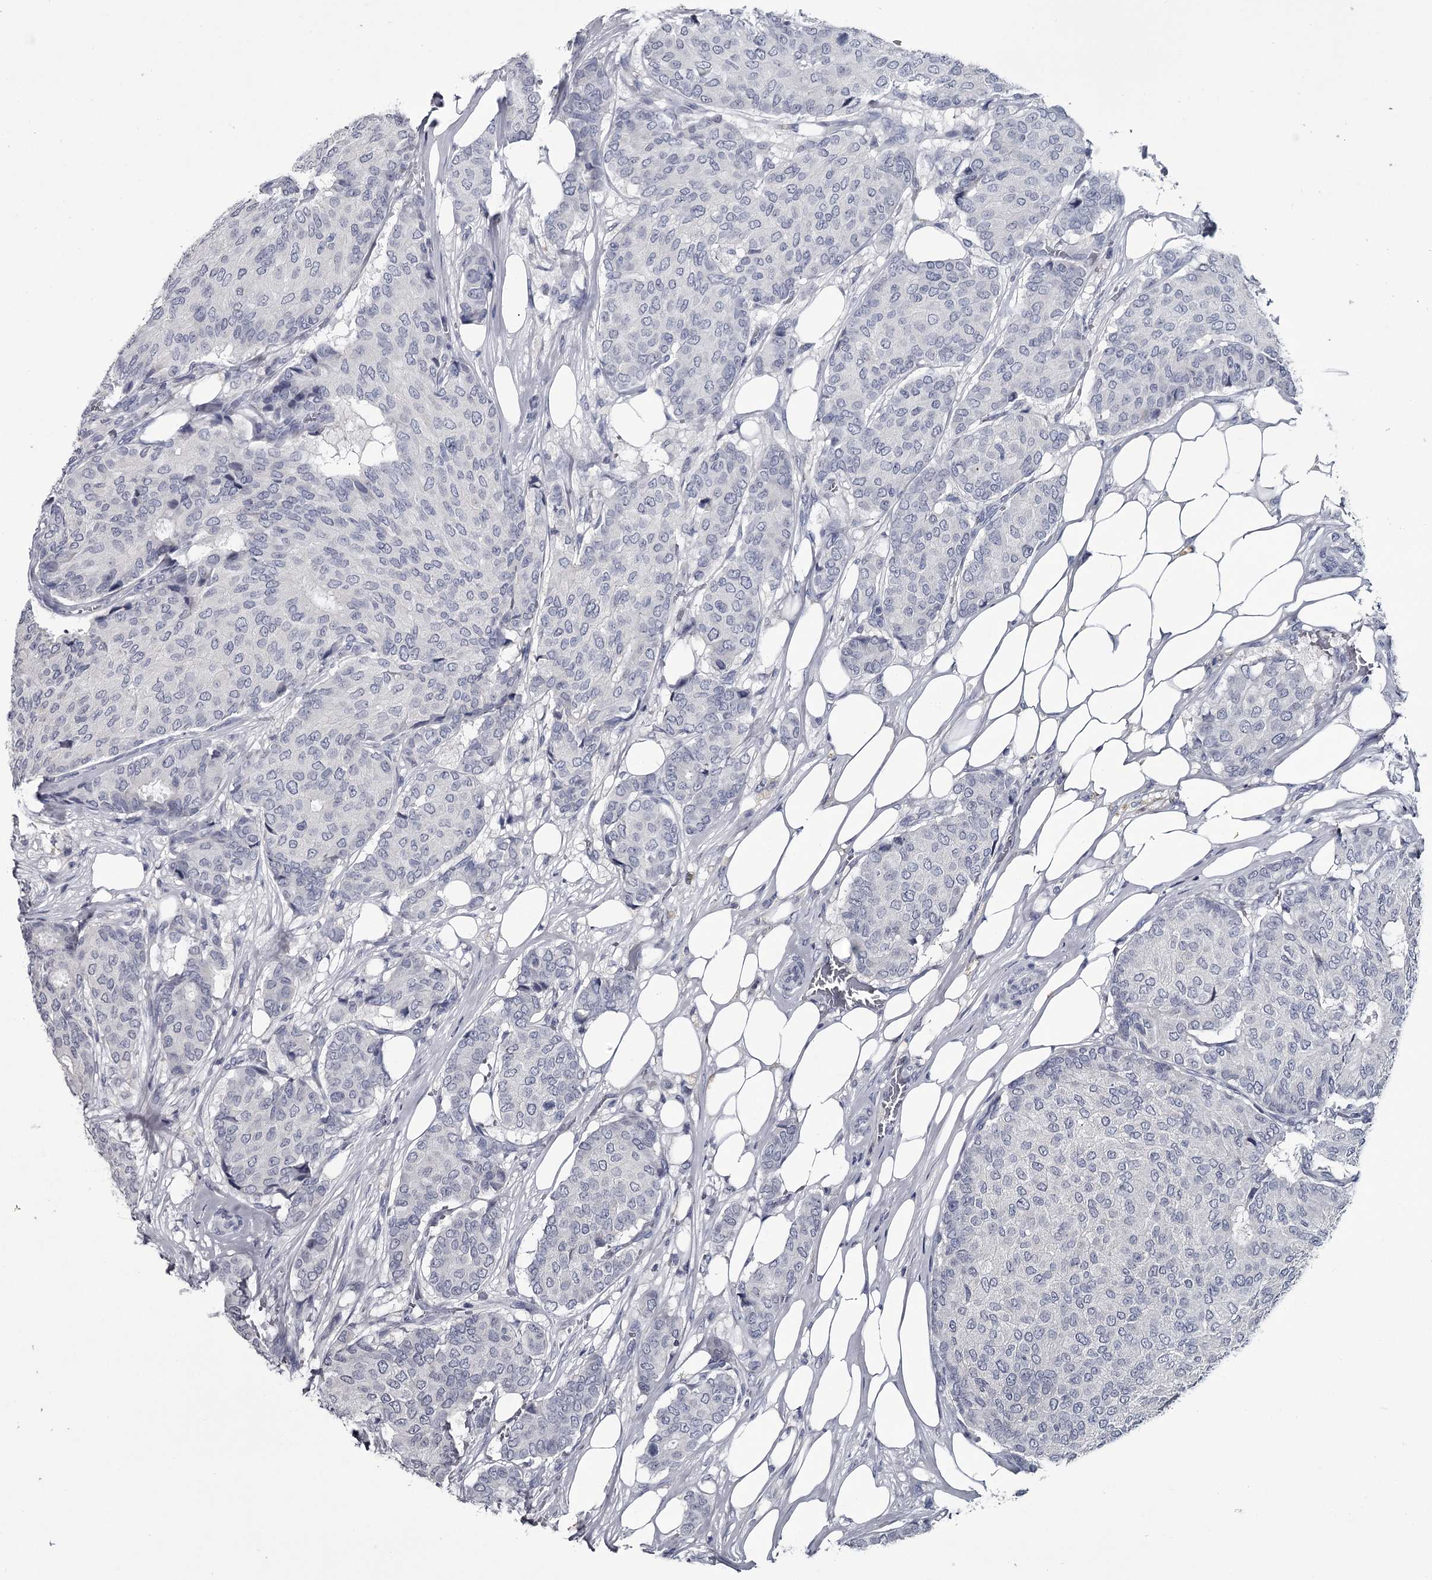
{"staining": {"intensity": "negative", "quantity": "none", "location": "none"}, "tissue": "breast cancer", "cell_type": "Tumor cells", "image_type": "cancer", "snomed": [{"axis": "morphology", "description": "Duct carcinoma"}, {"axis": "topography", "description": "Breast"}], "caption": "A histopathology image of human breast cancer (infiltrating ductal carcinoma) is negative for staining in tumor cells. Nuclei are stained in blue.", "gene": "DAO", "patient": {"sex": "female", "age": 75}}